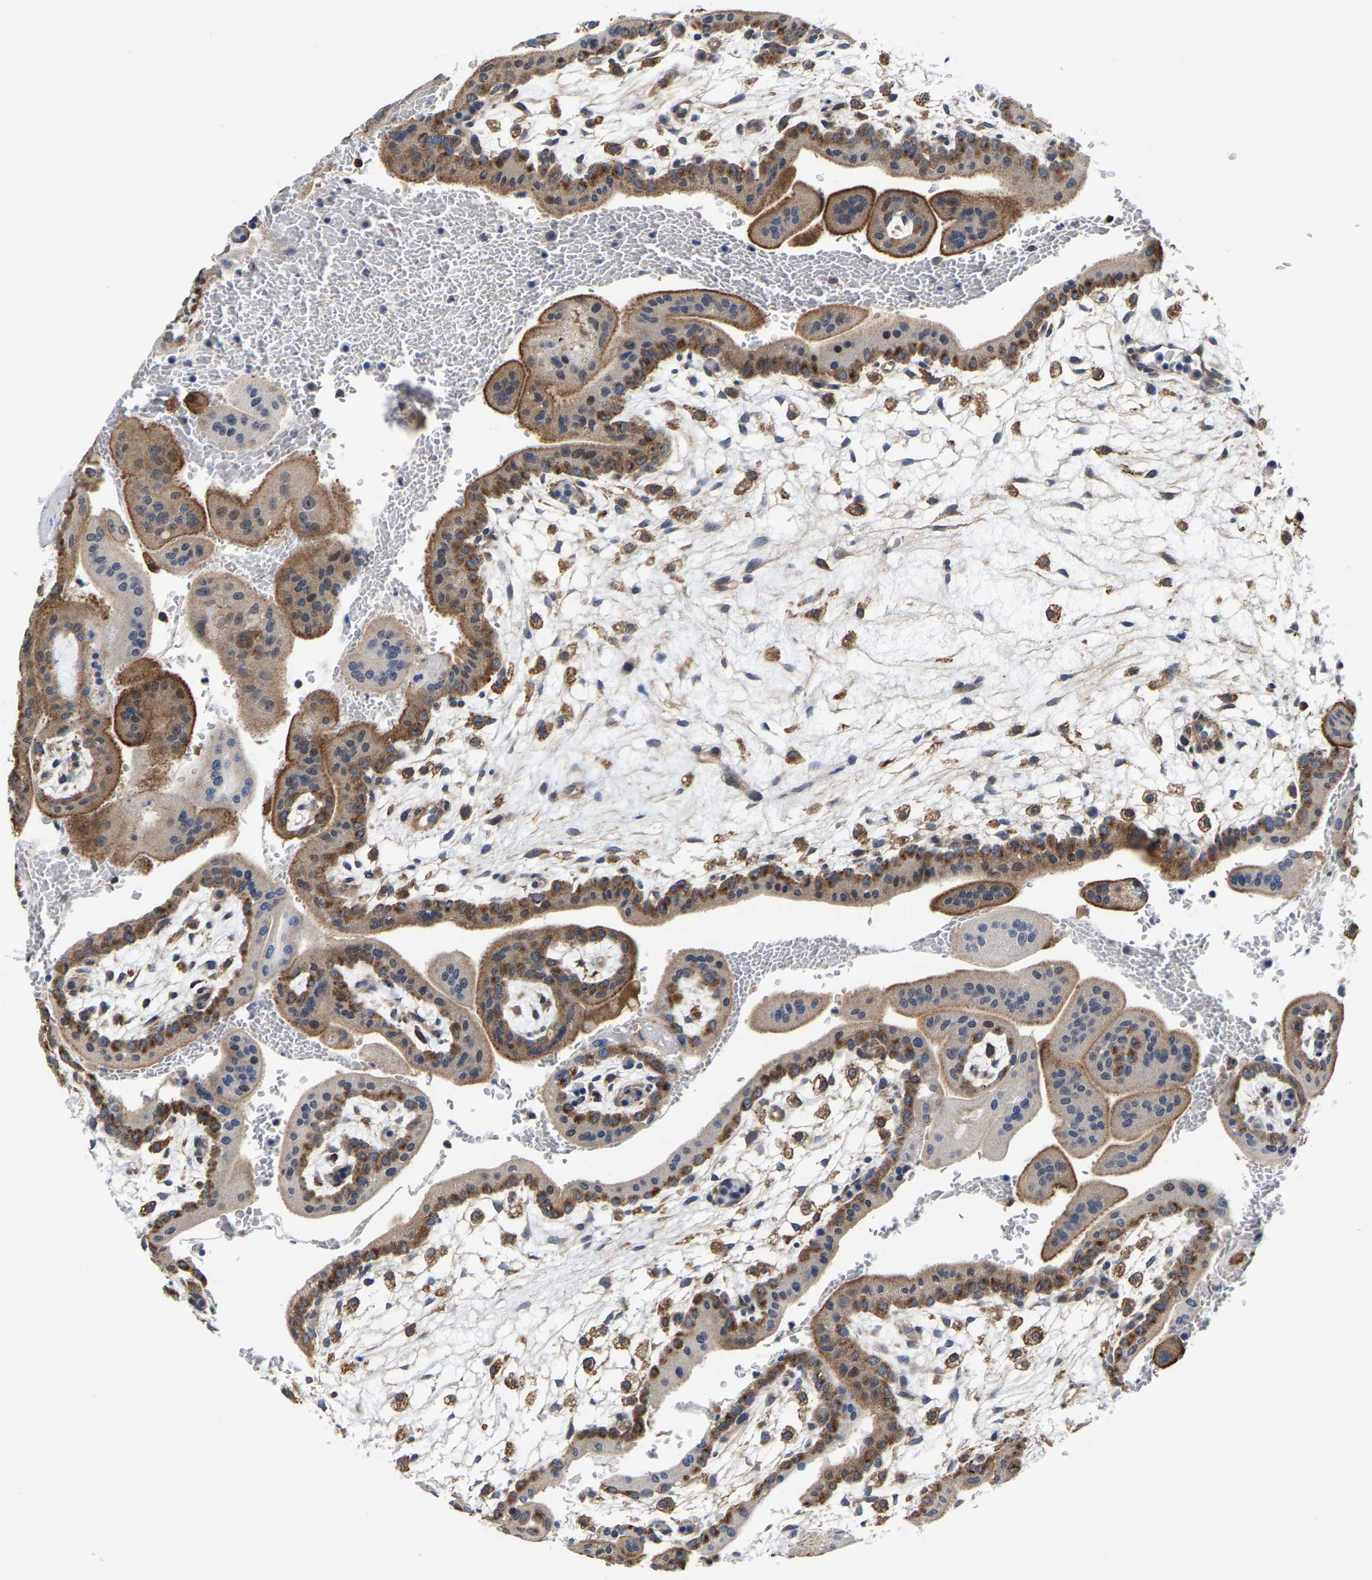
{"staining": {"intensity": "strong", "quantity": "25%-75%", "location": "cytoplasmic/membranous"}, "tissue": "placenta", "cell_type": "Trophoblastic cells", "image_type": "normal", "snomed": [{"axis": "morphology", "description": "Normal tissue, NOS"}, {"axis": "topography", "description": "Placenta"}], "caption": "The histopathology image reveals a brown stain indicating the presence of a protein in the cytoplasmic/membranous of trophoblastic cells in placenta.", "gene": "PFKFB3", "patient": {"sex": "female", "age": 35}}